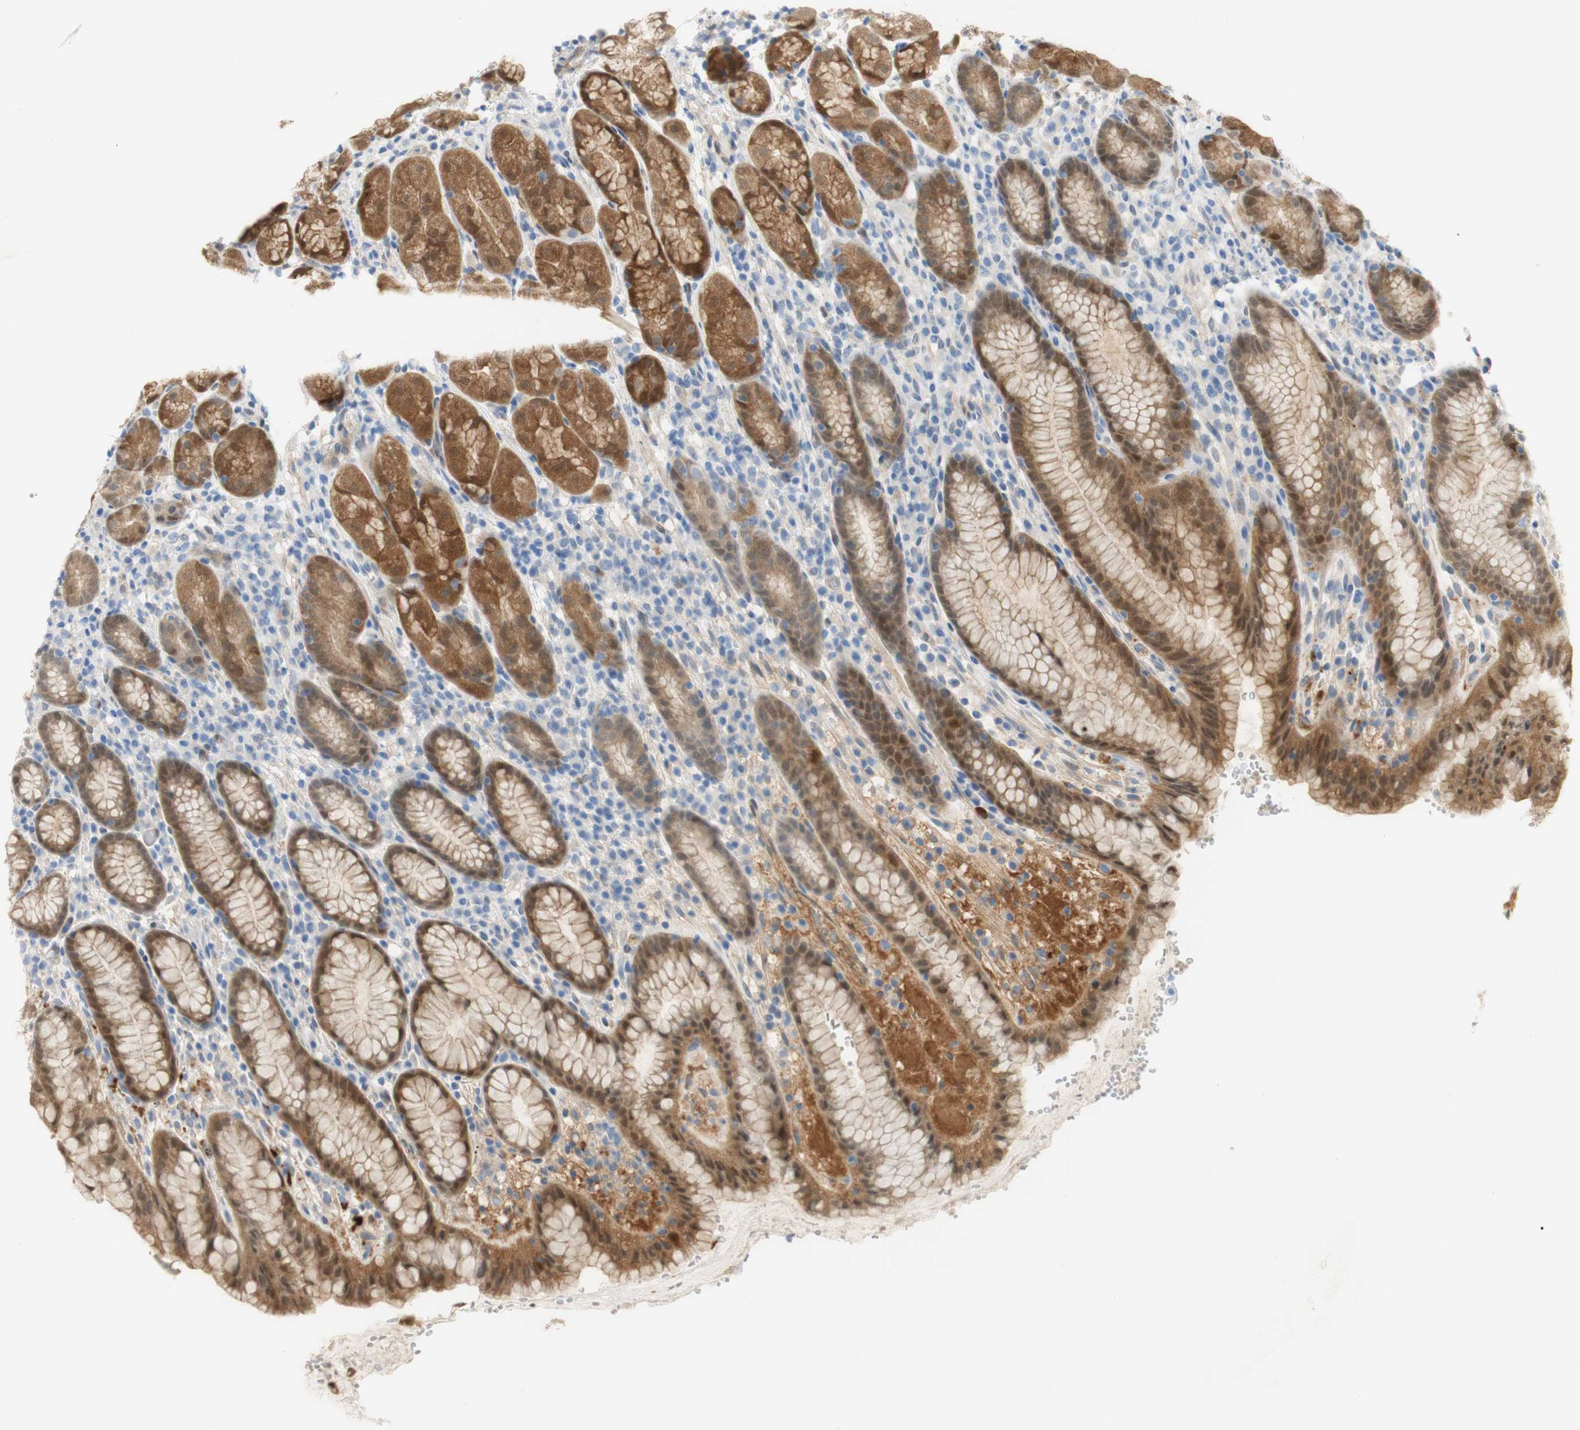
{"staining": {"intensity": "moderate", "quantity": ">75%", "location": "cytoplasmic/membranous,nuclear"}, "tissue": "stomach", "cell_type": "Glandular cells", "image_type": "normal", "snomed": [{"axis": "morphology", "description": "Normal tissue, NOS"}, {"axis": "topography", "description": "Stomach, lower"}], "caption": "Immunohistochemical staining of unremarkable stomach reveals >75% levels of moderate cytoplasmic/membranous,nuclear protein expression in about >75% of glandular cells.", "gene": "SELENBP1", "patient": {"sex": "male", "age": 52}}